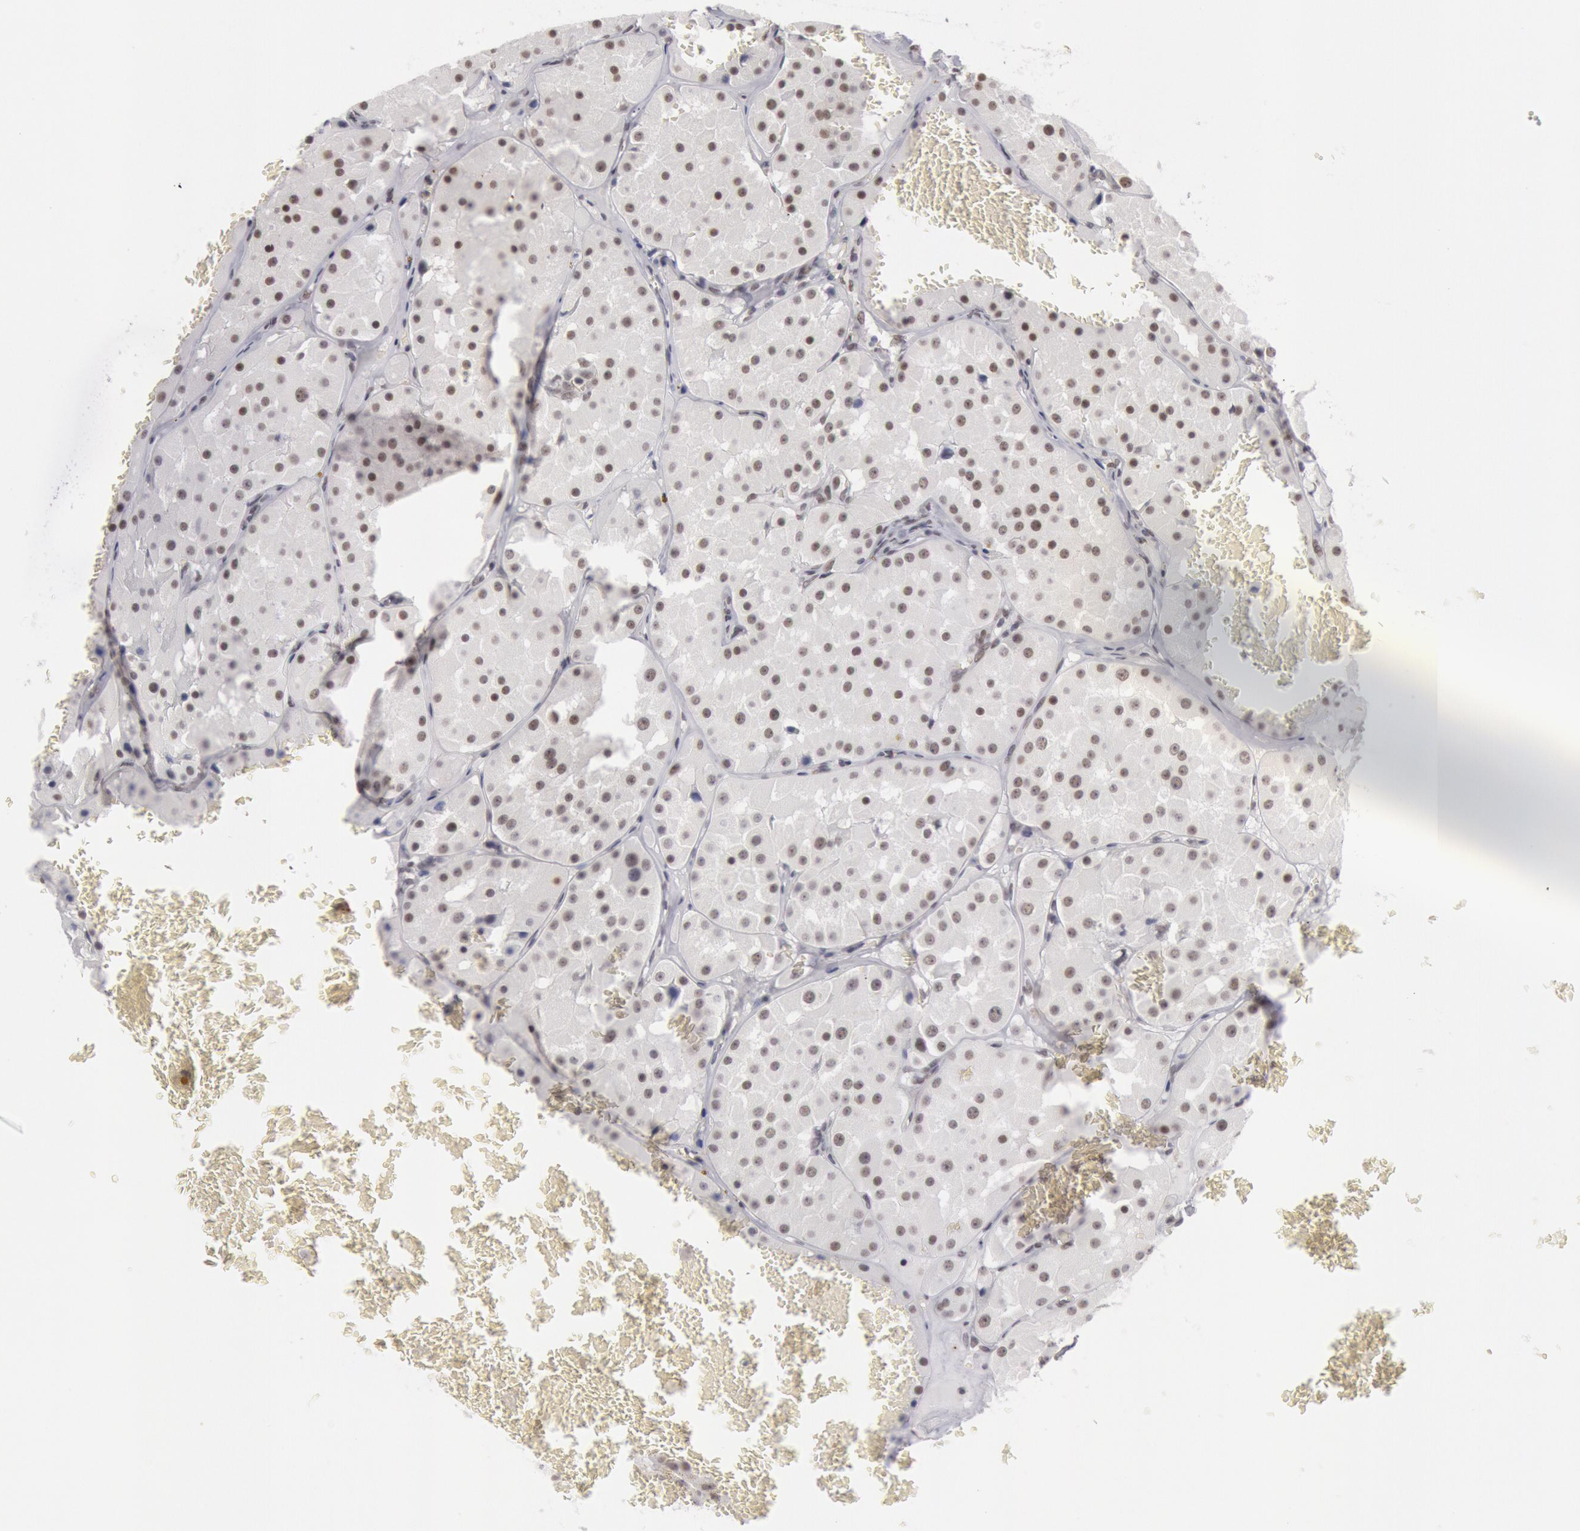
{"staining": {"intensity": "moderate", "quantity": "25%-75%", "location": "nuclear"}, "tissue": "renal cancer", "cell_type": "Tumor cells", "image_type": "cancer", "snomed": [{"axis": "morphology", "description": "Adenocarcinoma, uncertain malignant potential"}, {"axis": "topography", "description": "Kidney"}], "caption": "Adenocarcinoma,  uncertain malignant potential (renal) stained with DAB (3,3'-diaminobenzidine) IHC shows medium levels of moderate nuclear expression in approximately 25%-75% of tumor cells.", "gene": "ESS2", "patient": {"sex": "male", "age": 63}}